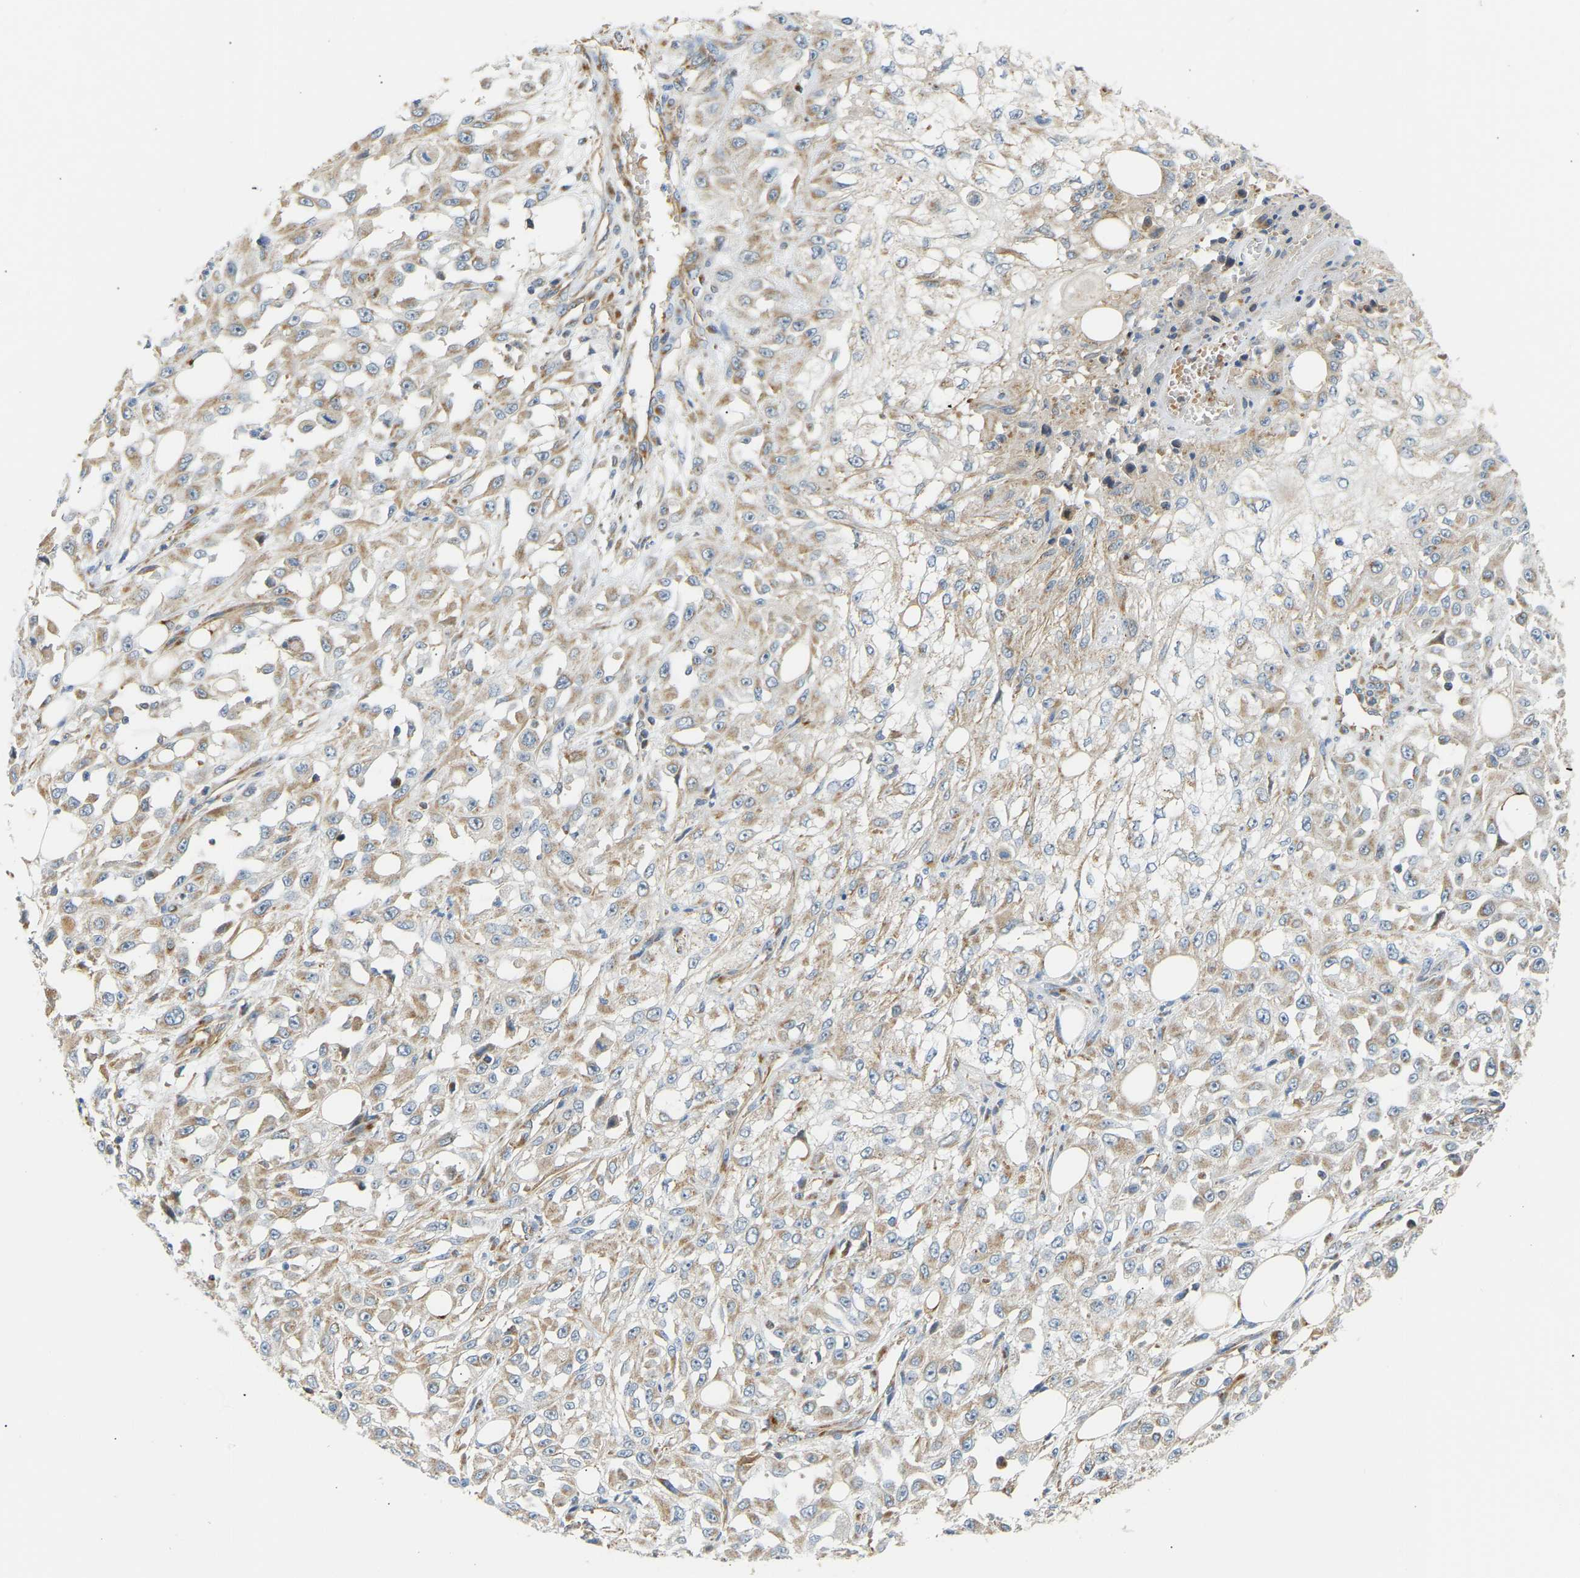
{"staining": {"intensity": "weak", "quantity": ">75%", "location": "cytoplasmic/membranous"}, "tissue": "skin cancer", "cell_type": "Tumor cells", "image_type": "cancer", "snomed": [{"axis": "morphology", "description": "Squamous cell carcinoma, NOS"}, {"axis": "morphology", "description": "Squamous cell carcinoma, metastatic, NOS"}, {"axis": "topography", "description": "Skin"}, {"axis": "topography", "description": "Lymph node"}], "caption": "Immunohistochemical staining of human skin cancer (metastatic squamous cell carcinoma) demonstrates low levels of weak cytoplasmic/membranous protein expression in about >75% of tumor cells.", "gene": "YIPF2", "patient": {"sex": "male", "age": 75}}